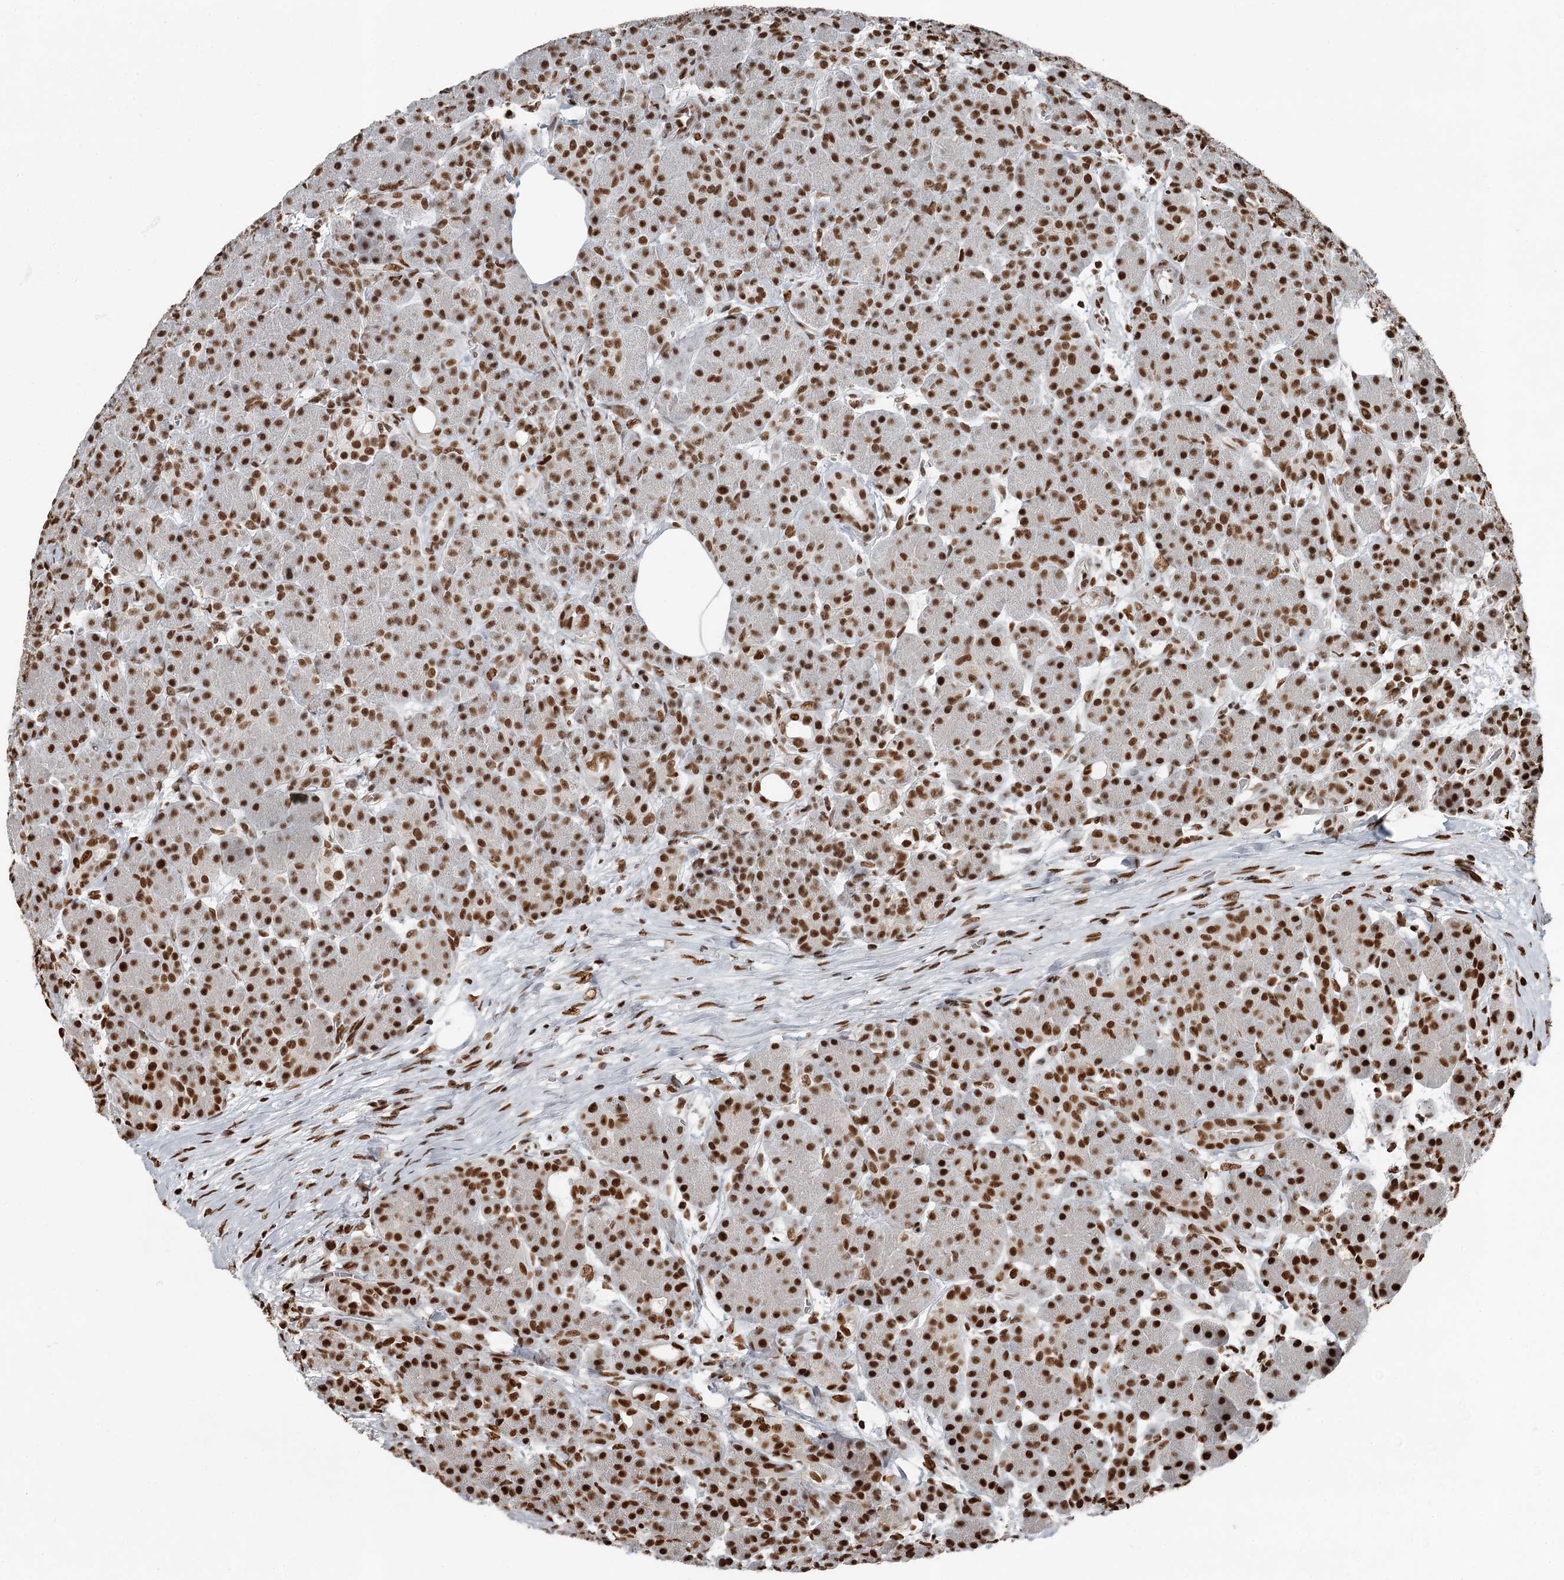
{"staining": {"intensity": "strong", "quantity": ">75%", "location": "nuclear"}, "tissue": "pancreas", "cell_type": "Exocrine glandular cells", "image_type": "normal", "snomed": [{"axis": "morphology", "description": "Normal tissue, NOS"}, {"axis": "topography", "description": "Pancreas"}], "caption": "Immunohistochemistry (IHC) (DAB) staining of unremarkable pancreas reveals strong nuclear protein positivity in about >75% of exocrine glandular cells.", "gene": "RBBP7", "patient": {"sex": "male", "age": 63}}